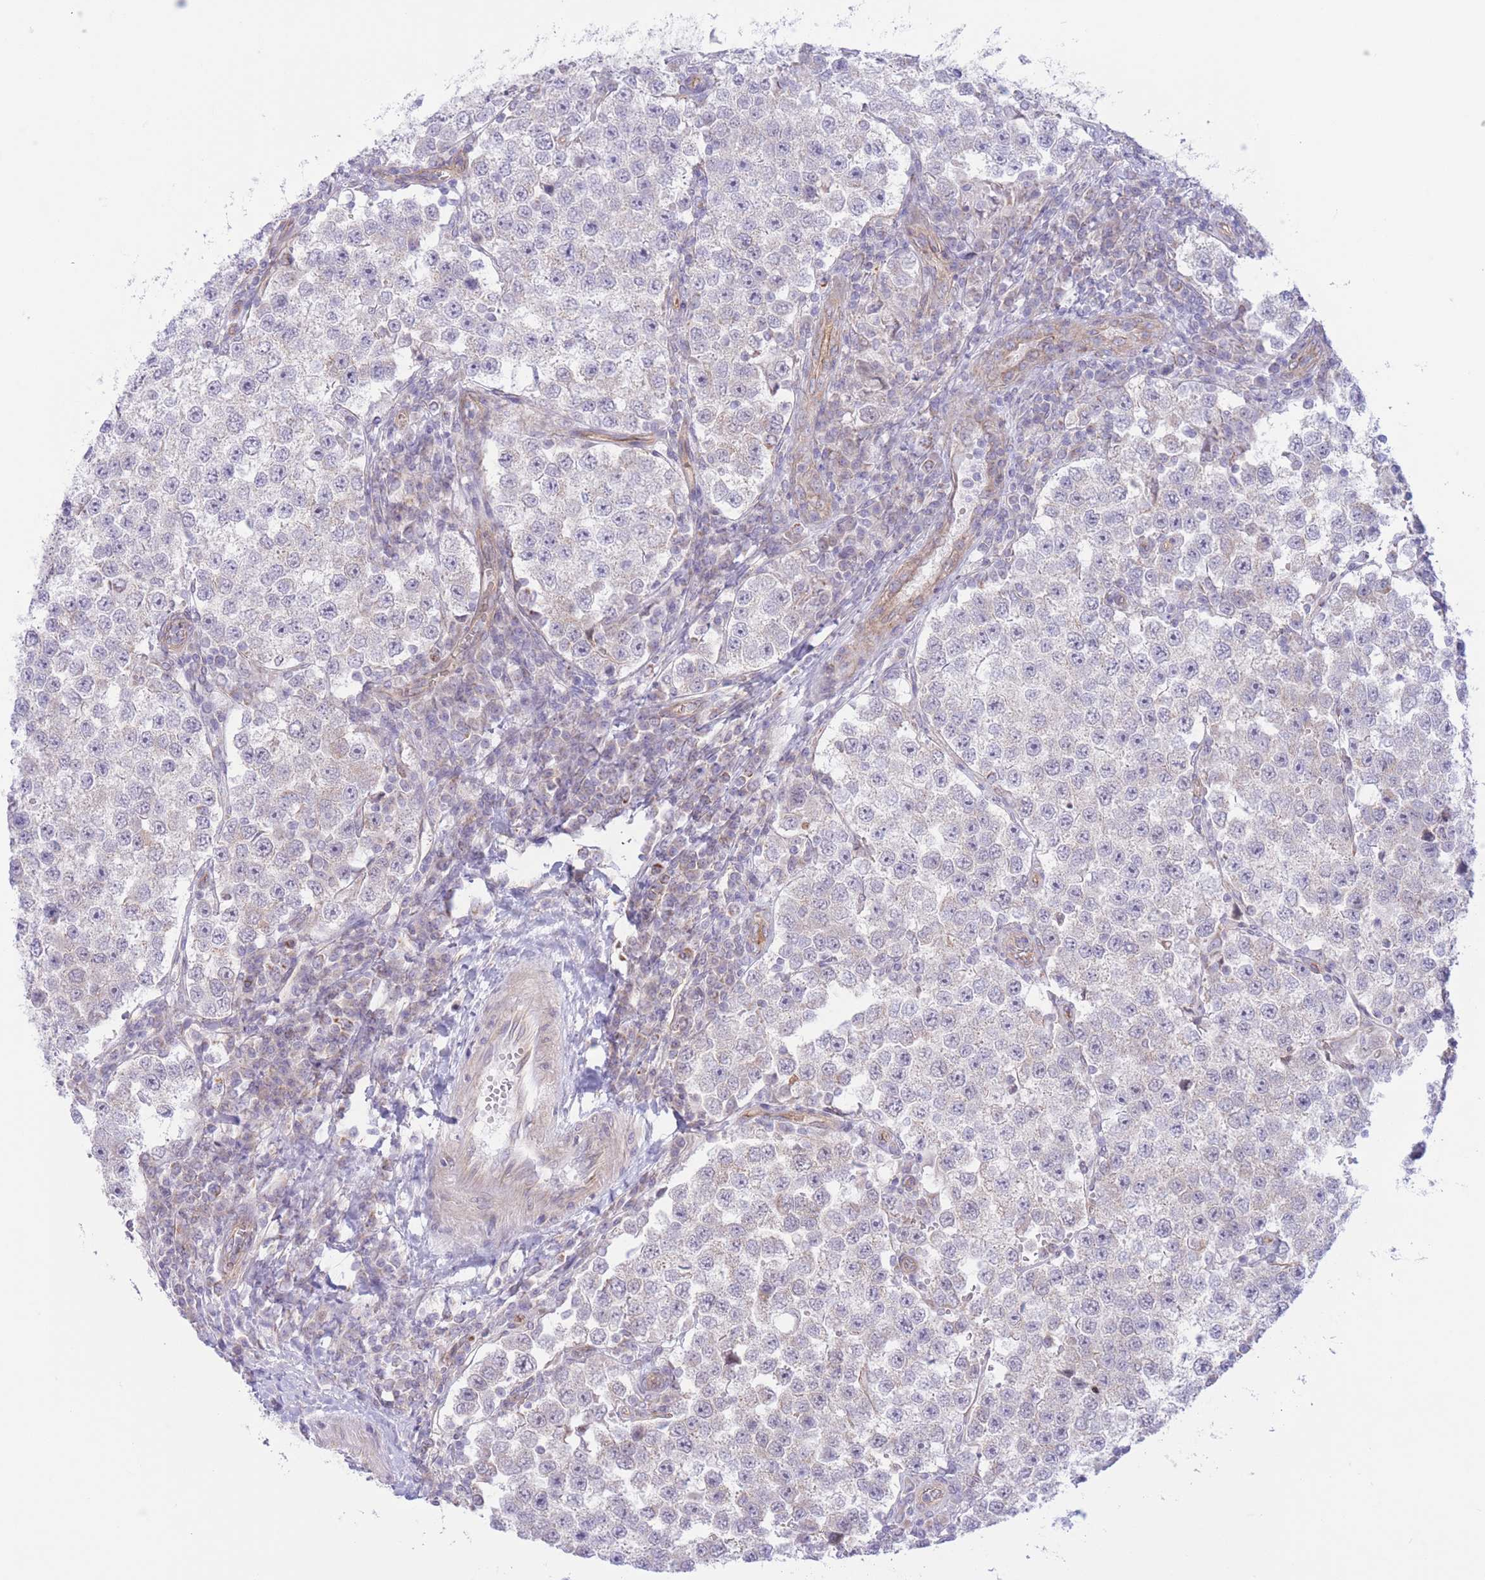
{"staining": {"intensity": "negative", "quantity": "none", "location": "none"}, "tissue": "testis cancer", "cell_type": "Tumor cells", "image_type": "cancer", "snomed": [{"axis": "morphology", "description": "Seminoma, NOS"}, {"axis": "topography", "description": "Testis"}], "caption": "The immunohistochemistry image has no significant staining in tumor cells of seminoma (testis) tissue.", "gene": "MRPS31", "patient": {"sex": "male", "age": 37}}